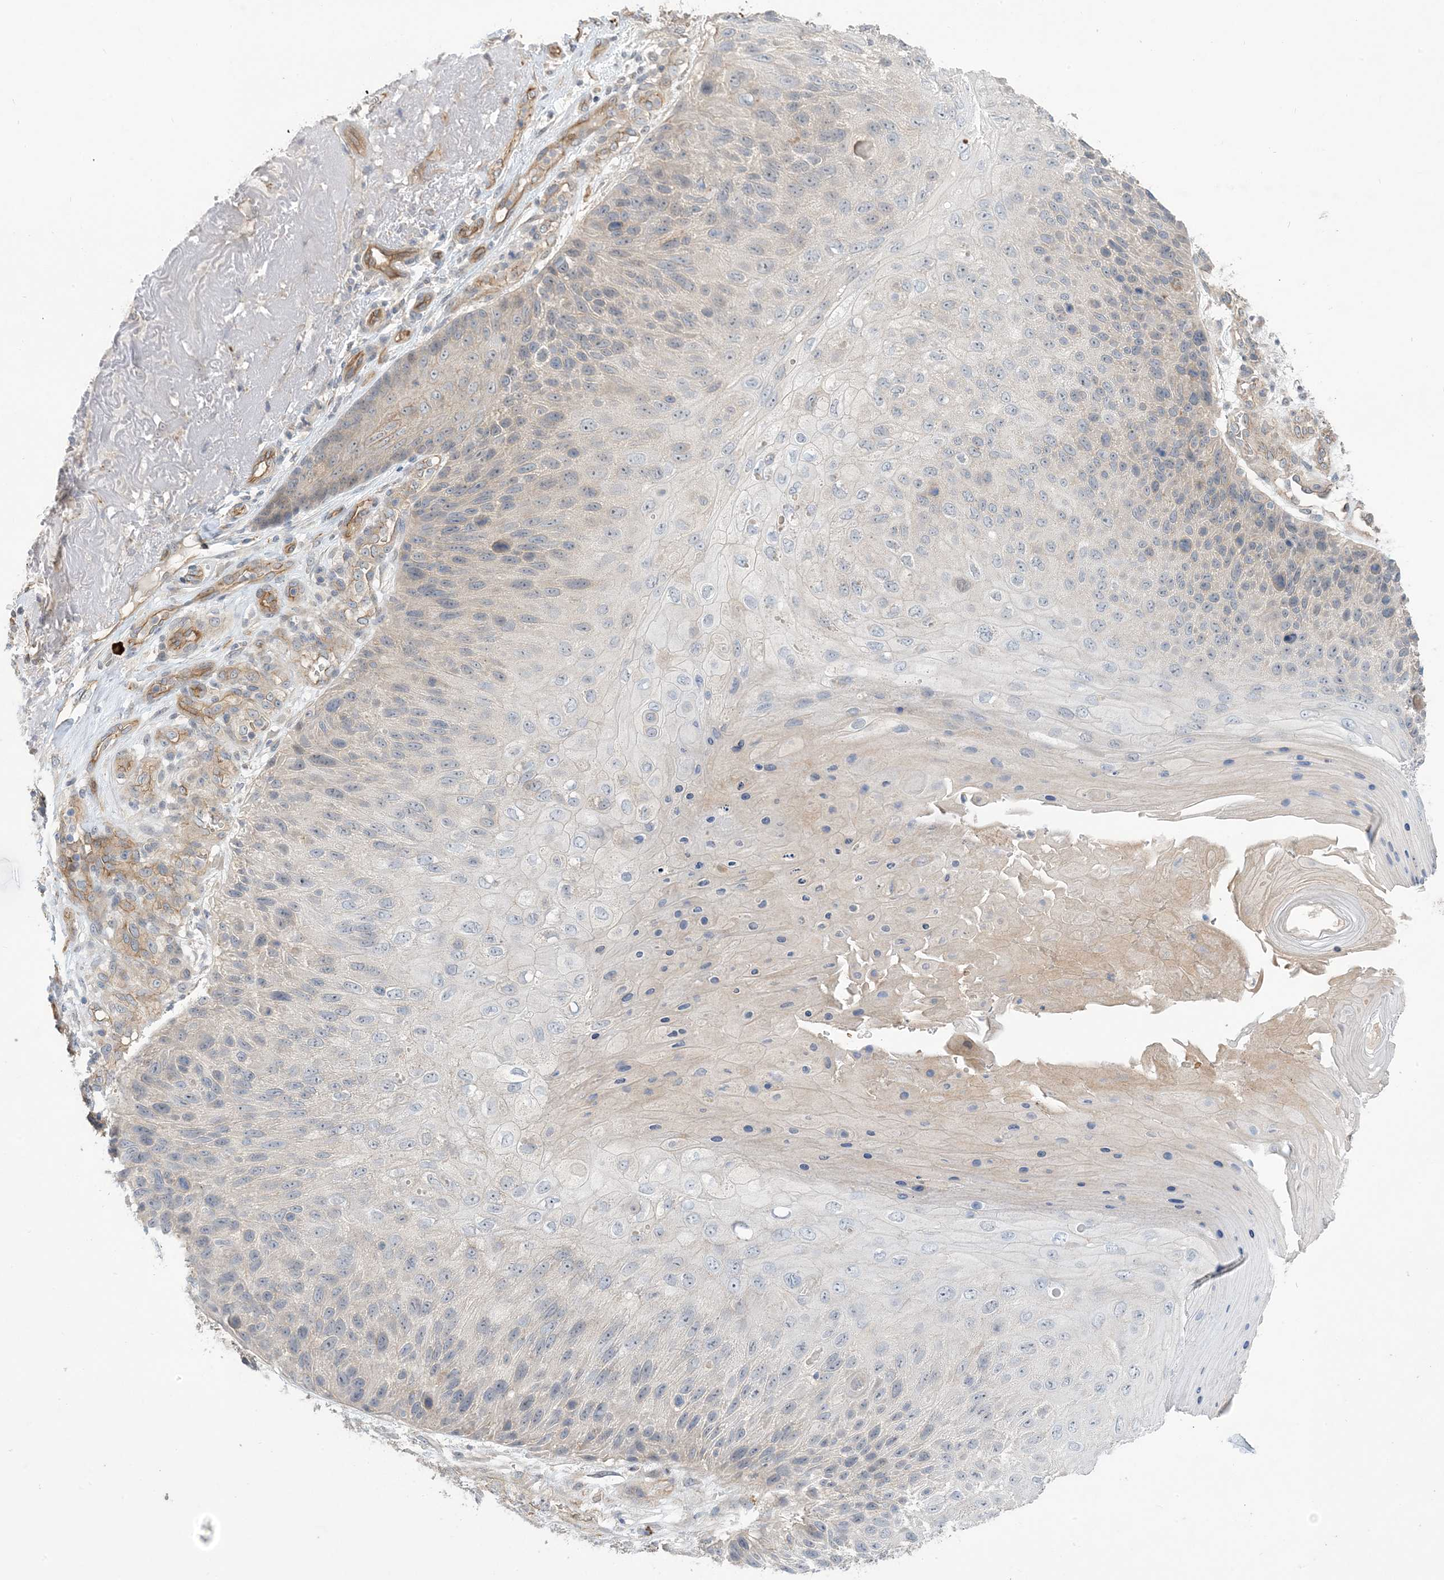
{"staining": {"intensity": "negative", "quantity": "none", "location": "none"}, "tissue": "skin cancer", "cell_type": "Tumor cells", "image_type": "cancer", "snomed": [{"axis": "morphology", "description": "Squamous cell carcinoma, NOS"}, {"axis": "topography", "description": "Skin"}], "caption": "The immunohistochemistry micrograph has no significant expression in tumor cells of skin squamous cell carcinoma tissue.", "gene": "AOC1", "patient": {"sex": "female", "age": 88}}